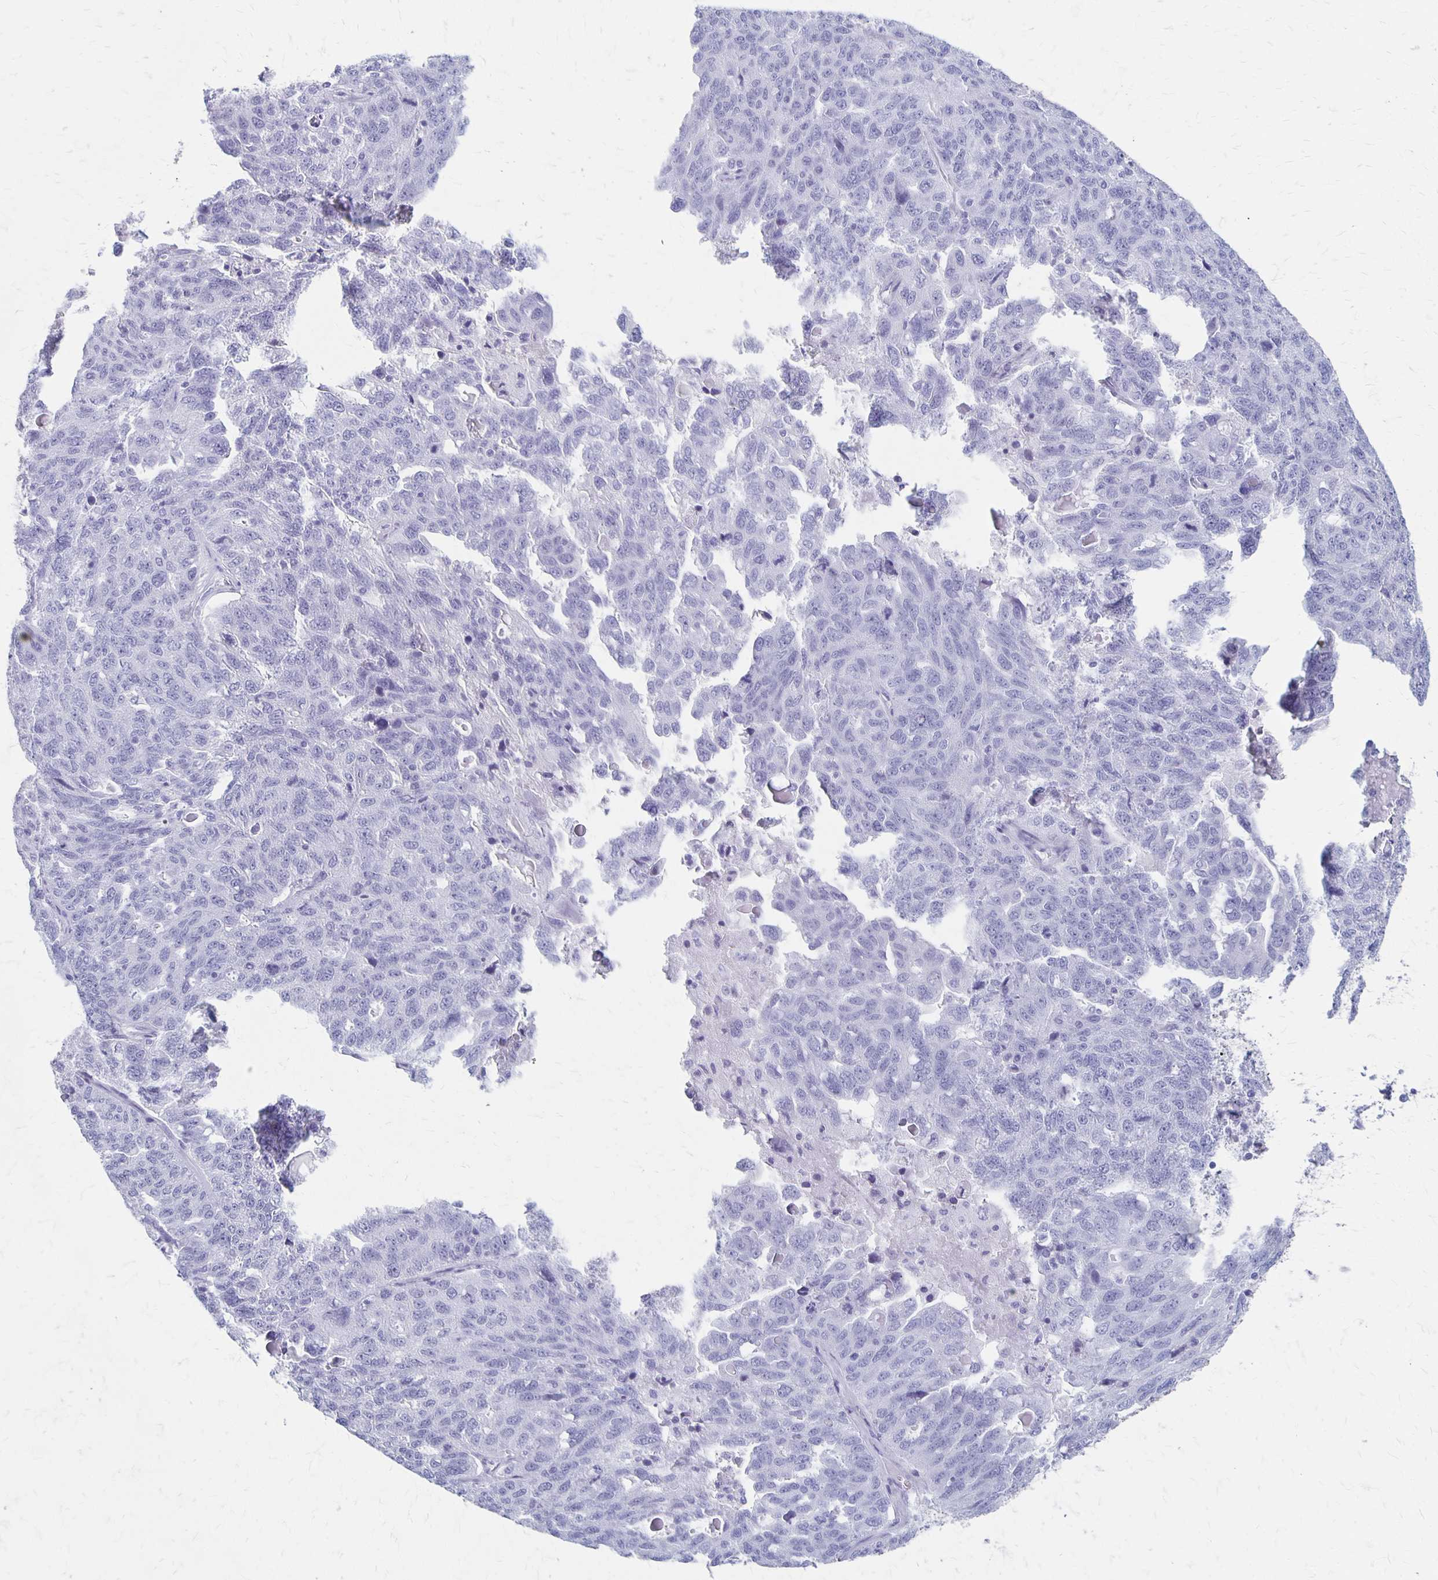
{"staining": {"intensity": "negative", "quantity": "none", "location": "none"}, "tissue": "ovarian cancer", "cell_type": "Tumor cells", "image_type": "cancer", "snomed": [{"axis": "morphology", "description": "Cystadenocarcinoma, serous, NOS"}, {"axis": "topography", "description": "Ovary"}], "caption": "Photomicrograph shows no significant protein staining in tumor cells of serous cystadenocarcinoma (ovarian). Brightfield microscopy of IHC stained with DAB (brown) and hematoxylin (blue), captured at high magnification.", "gene": "MAGEC2", "patient": {"sex": "female", "age": 71}}